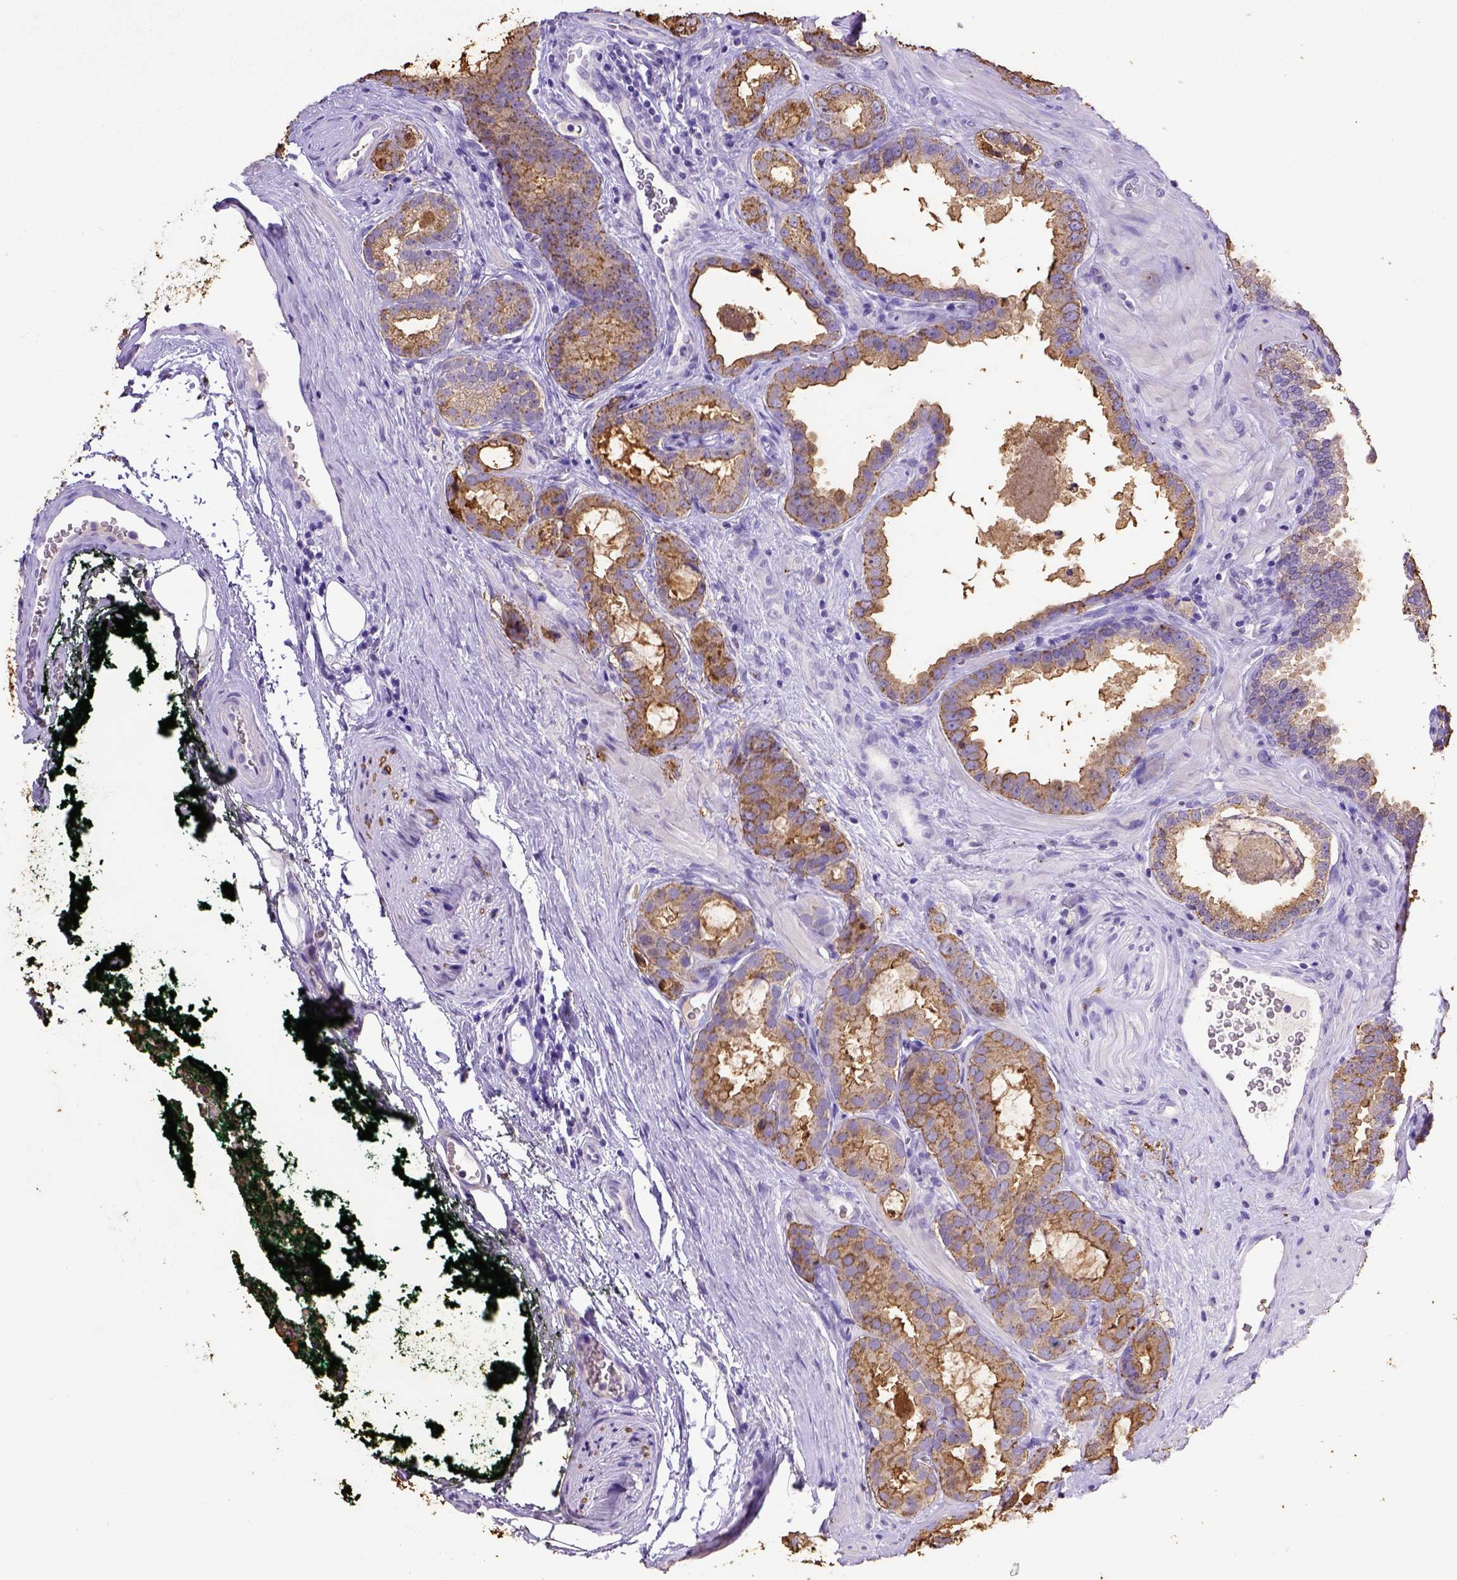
{"staining": {"intensity": "moderate", "quantity": ">75%", "location": "cytoplasmic/membranous"}, "tissue": "prostate cancer", "cell_type": "Tumor cells", "image_type": "cancer", "snomed": [{"axis": "morphology", "description": "Adenocarcinoma, NOS"}, {"axis": "topography", "description": "Prostate"}], "caption": "A medium amount of moderate cytoplasmic/membranous positivity is present in about >75% of tumor cells in prostate cancer tissue. The protein of interest is shown in brown color, while the nuclei are stained blue.", "gene": "B3GAT1", "patient": {"sex": "male", "age": 64}}